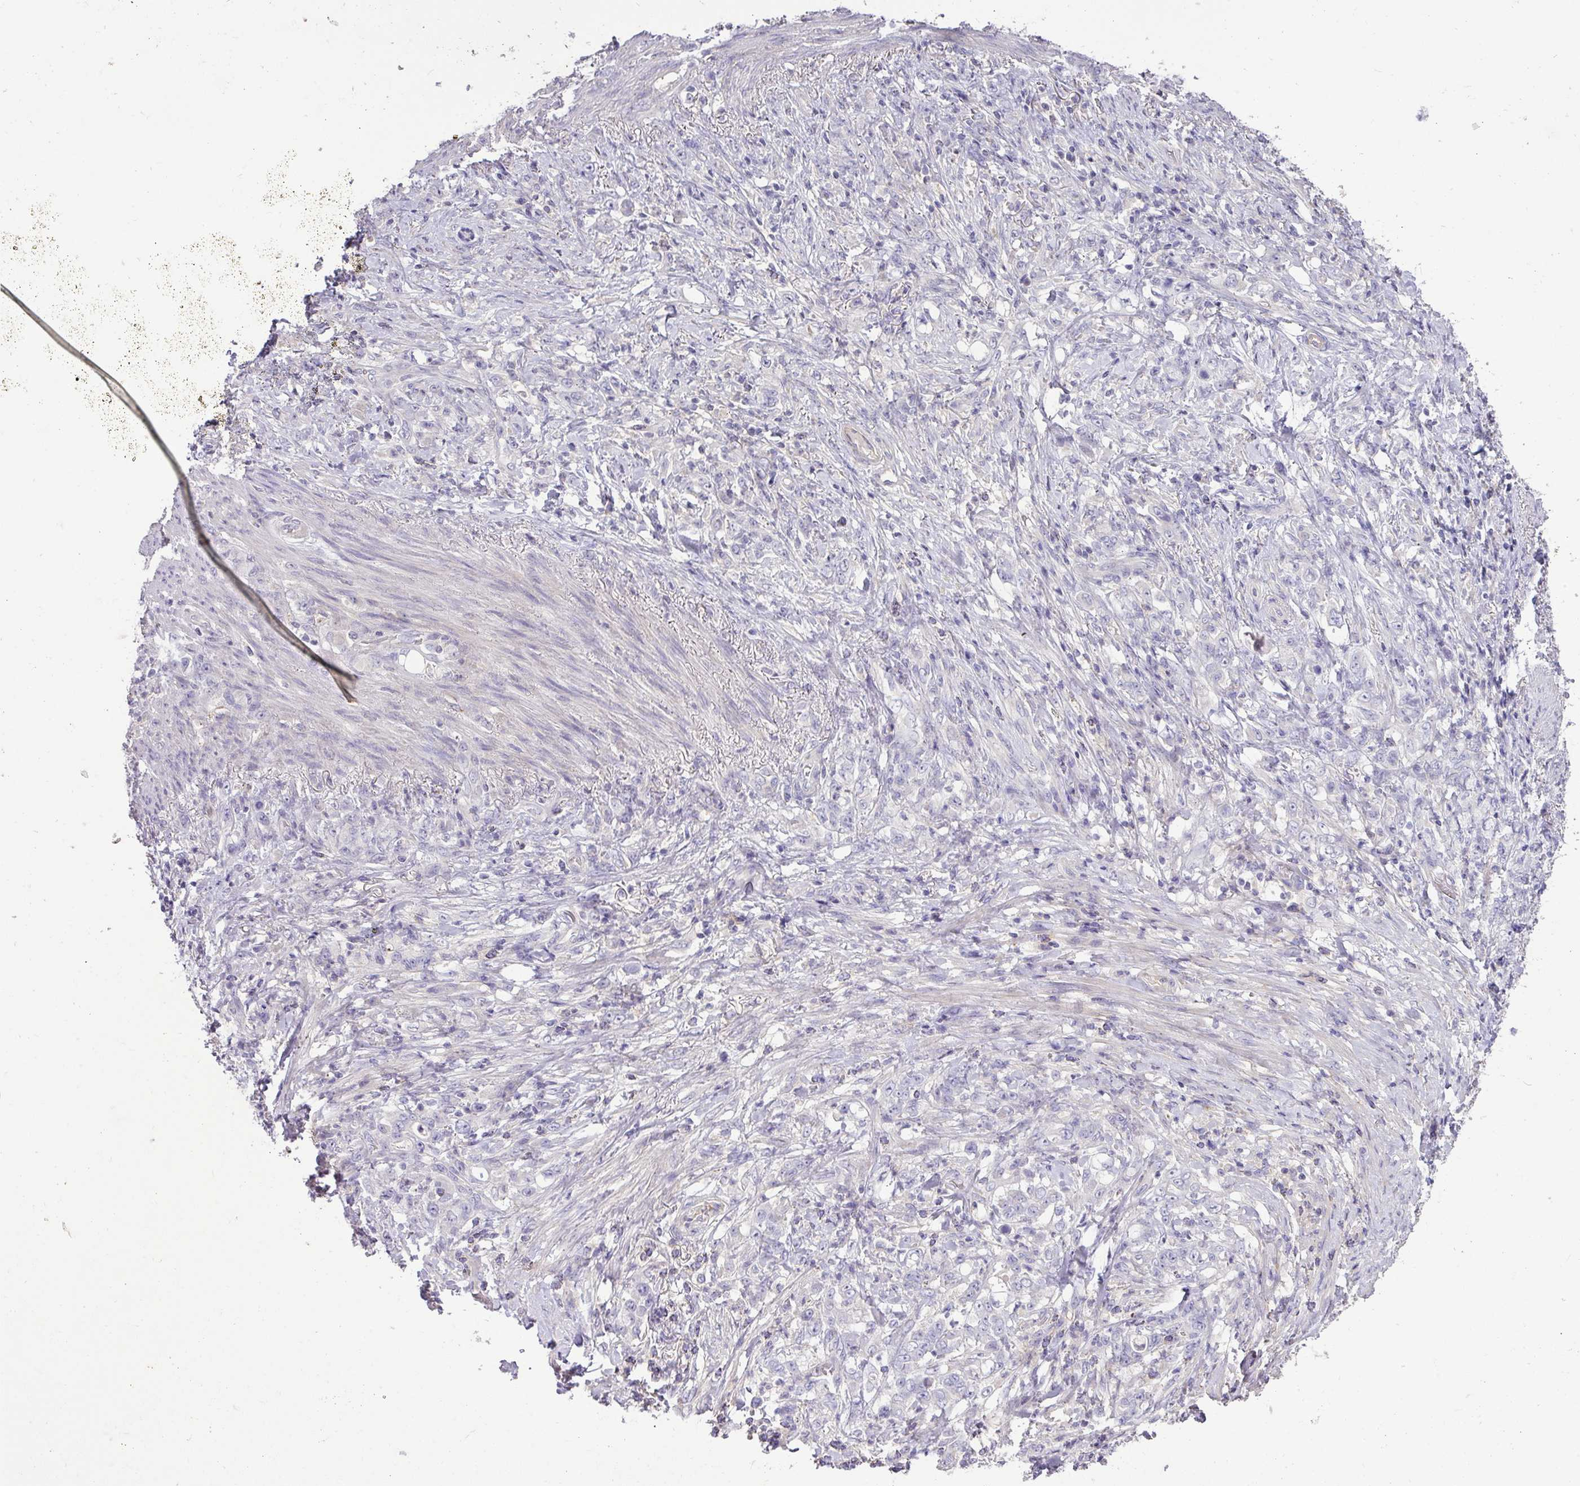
{"staining": {"intensity": "negative", "quantity": "none", "location": "none"}, "tissue": "stomach cancer", "cell_type": "Tumor cells", "image_type": "cancer", "snomed": [{"axis": "morphology", "description": "Adenocarcinoma, NOS"}, {"axis": "topography", "description": "Stomach"}], "caption": "A high-resolution histopathology image shows immunohistochemistry (IHC) staining of stomach adenocarcinoma, which shows no significant staining in tumor cells.", "gene": "HOXC13", "patient": {"sex": "female", "age": 79}}